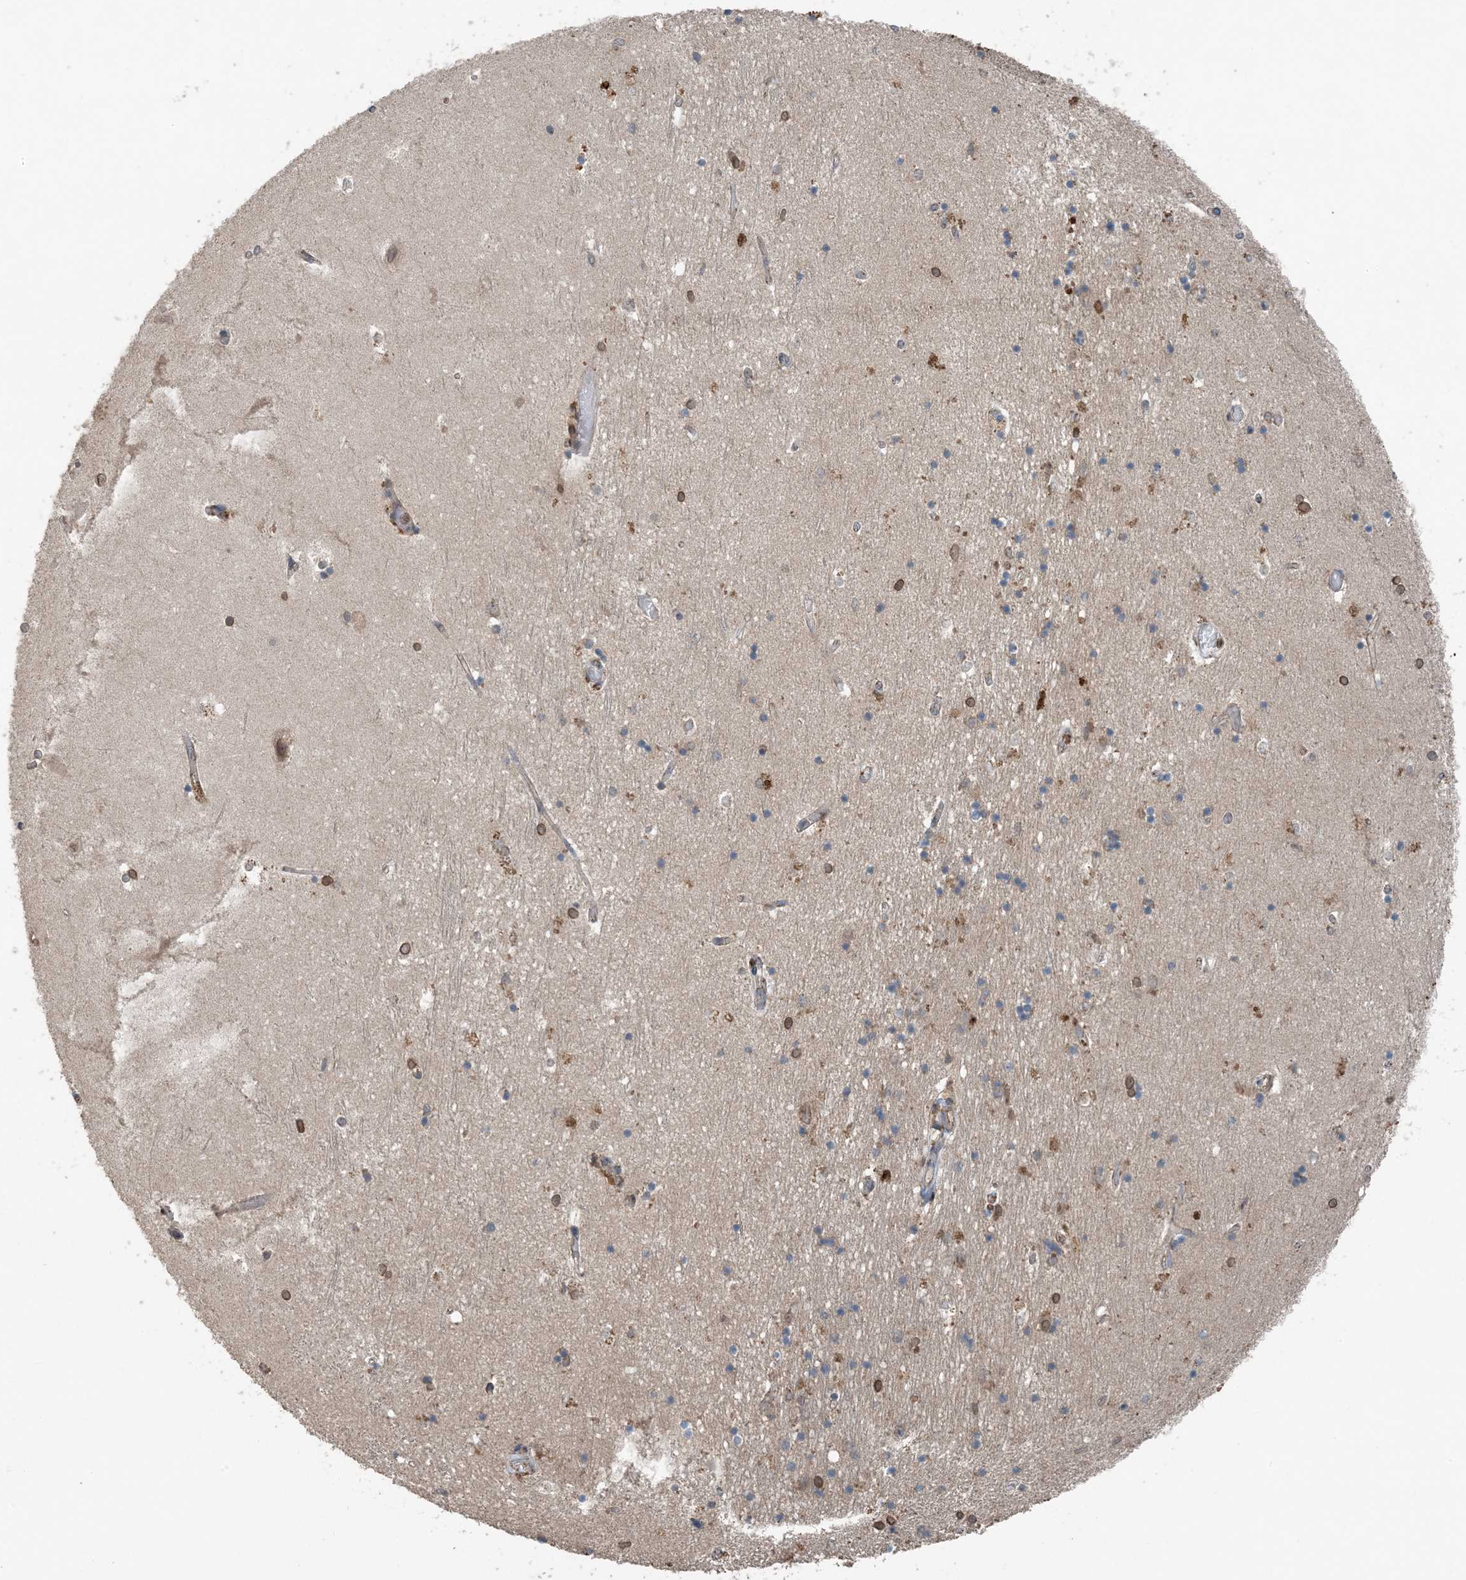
{"staining": {"intensity": "moderate", "quantity": "25%-75%", "location": "cytoplasmic/membranous,nuclear"}, "tissue": "hippocampus", "cell_type": "Glial cells", "image_type": "normal", "snomed": [{"axis": "morphology", "description": "Normal tissue, NOS"}, {"axis": "topography", "description": "Hippocampus"}], "caption": "Hippocampus stained for a protein exhibits moderate cytoplasmic/membranous,nuclear positivity in glial cells.", "gene": "ZFAND2B", "patient": {"sex": "male", "age": 45}}